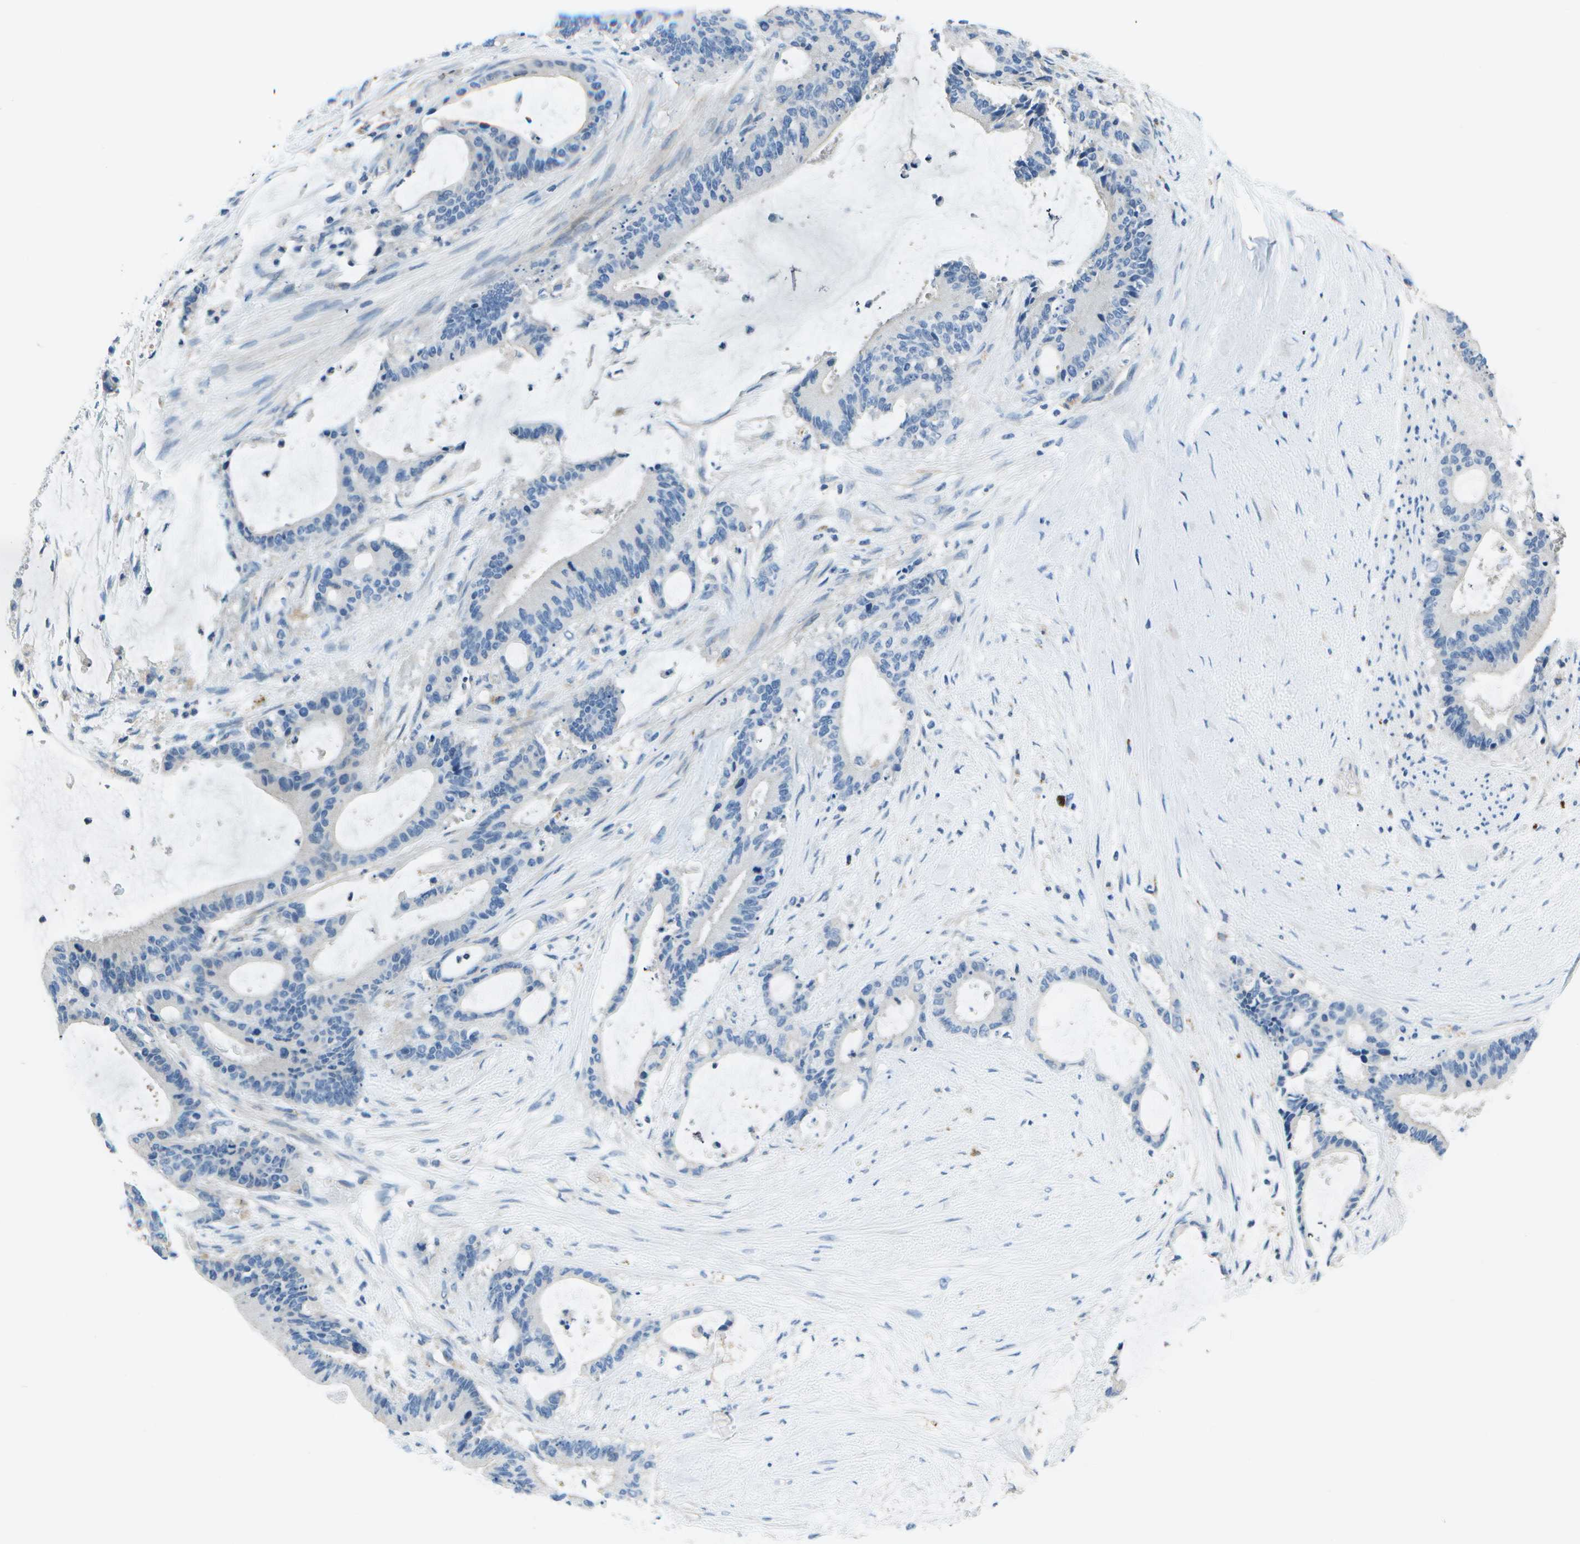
{"staining": {"intensity": "negative", "quantity": "none", "location": "none"}, "tissue": "liver cancer", "cell_type": "Tumor cells", "image_type": "cancer", "snomed": [{"axis": "morphology", "description": "Cholangiocarcinoma"}, {"axis": "topography", "description": "Liver"}], "caption": "There is no significant staining in tumor cells of cholangiocarcinoma (liver).", "gene": "DCT", "patient": {"sex": "female", "age": 73}}